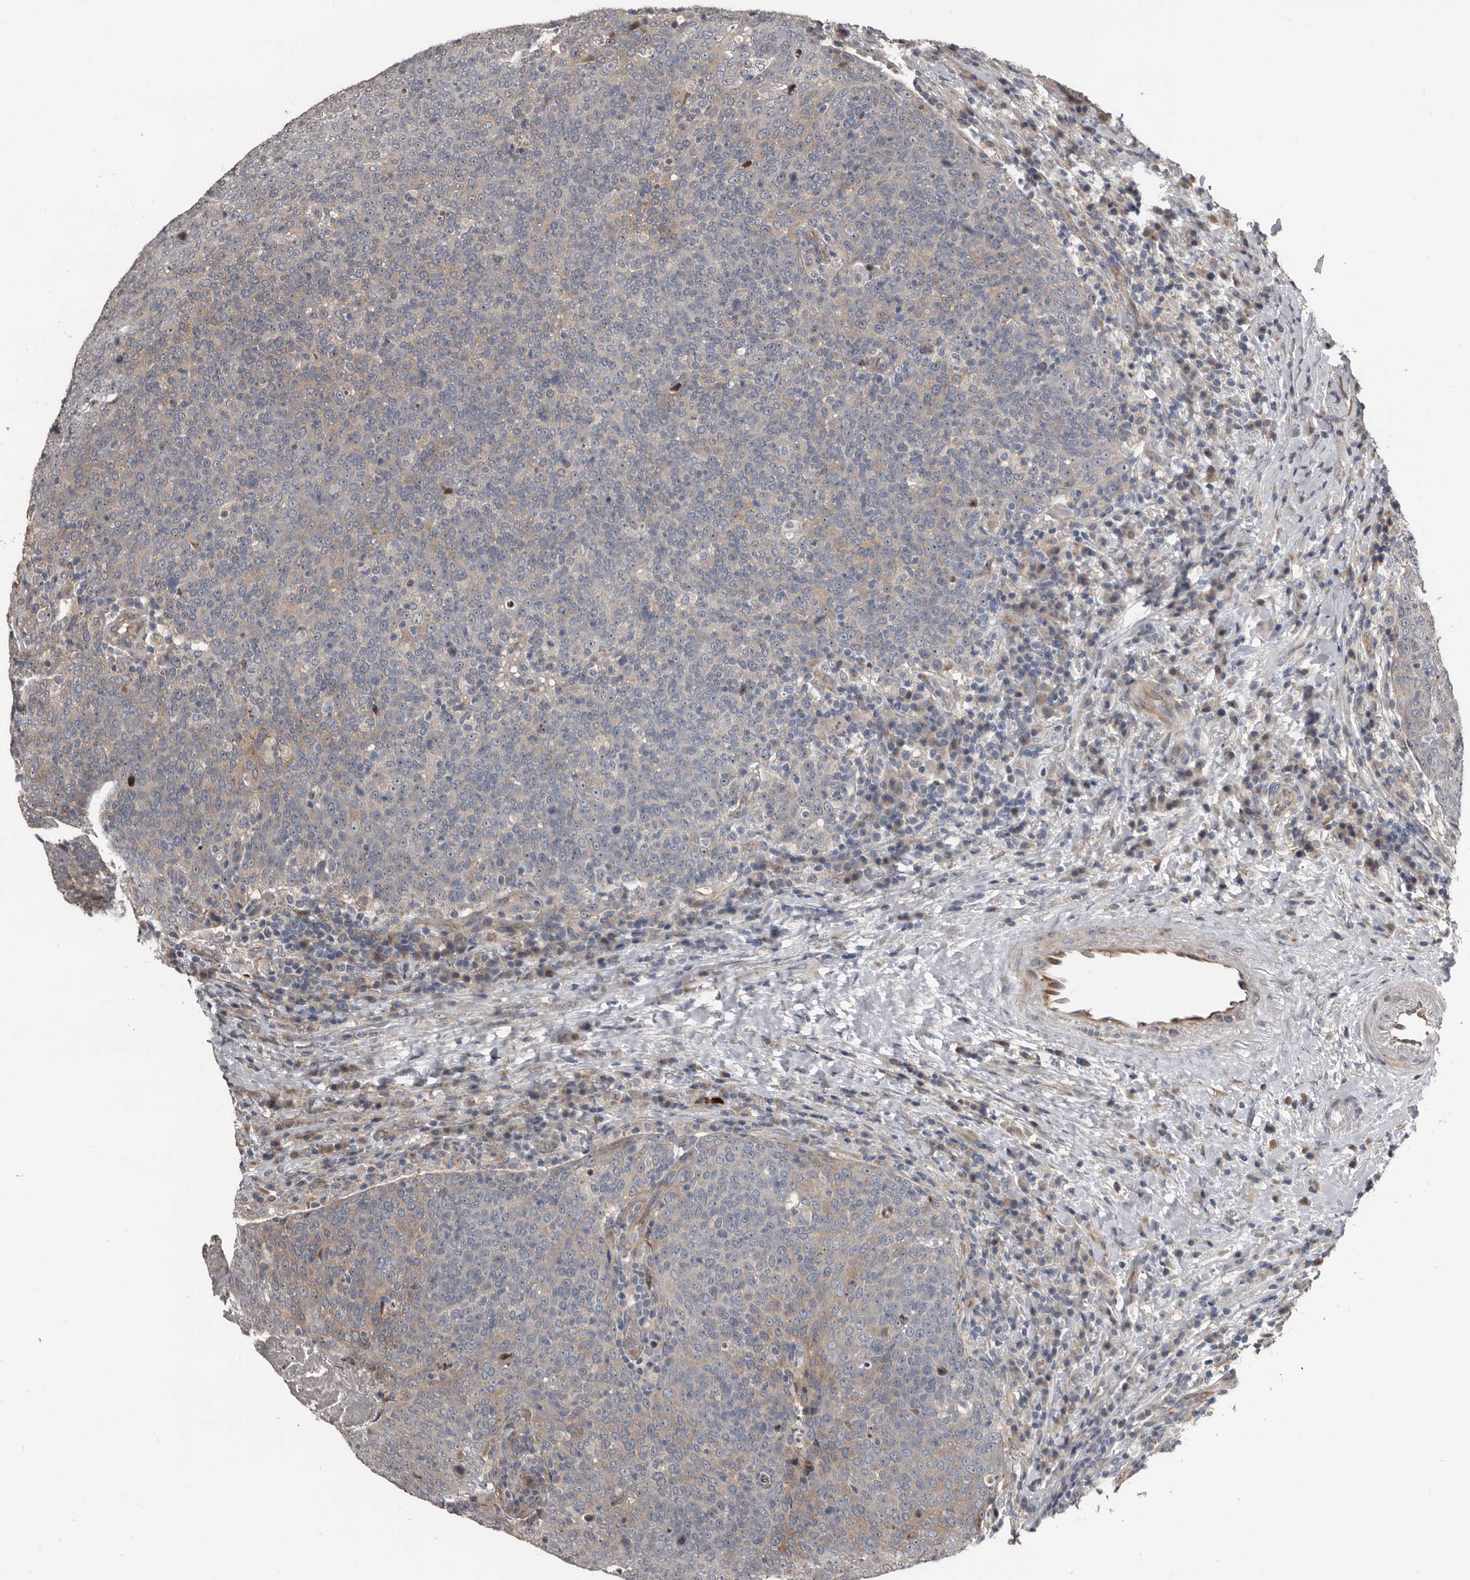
{"staining": {"intensity": "weak", "quantity": "<25%", "location": "cytoplasmic/membranous"}, "tissue": "head and neck cancer", "cell_type": "Tumor cells", "image_type": "cancer", "snomed": [{"axis": "morphology", "description": "Squamous cell carcinoma, NOS"}, {"axis": "morphology", "description": "Squamous cell carcinoma, metastatic, NOS"}, {"axis": "topography", "description": "Lymph node"}, {"axis": "topography", "description": "Head-Neck"}], "caption": "This is an immunohistochemistry (IHC) micrograph of human head and neck cancer (metastatic squamous cell carcinoma). There is no expression in tumor cells.", "gene": "DHPS", "patient": {"sex": "male", "age": 62}}